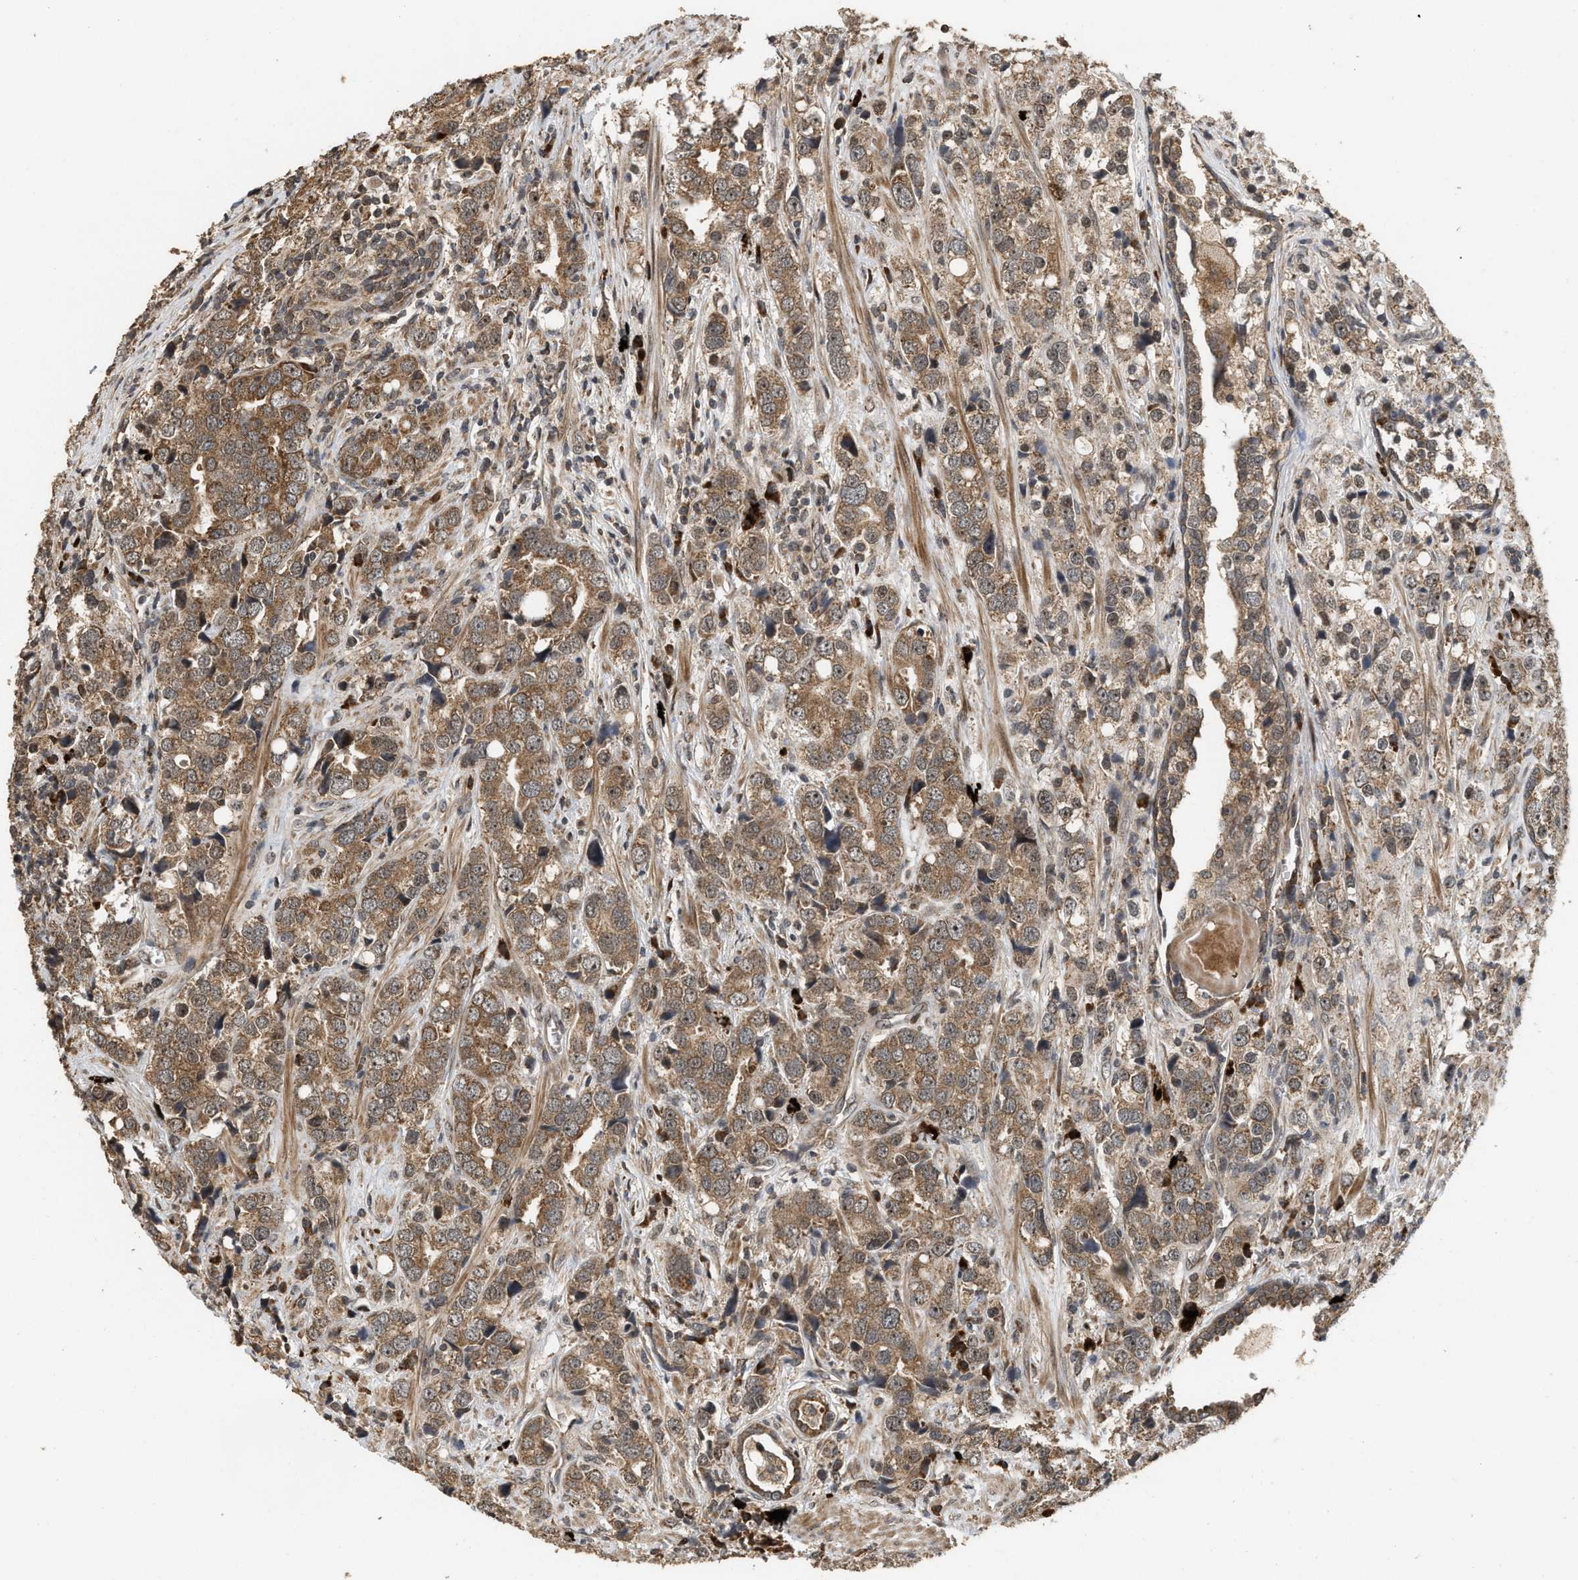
{"staining": {"intensity": "moderate", "quantity": ">75%", "location": "cytoplasmic/membranous,nuclear"}, "tissue": "prostate cancer", "cell_type": "Tumor cells", "image_type": "cancer", "snomed": [{"axis": "morphology", "description": "Adenocarcinoma, High grade"}, {"axis": "topography", "description": "Prostate"}], "caption": "Immunohistochemistry (IHC) photomicrograph of neoplastic tissue: high-grade adenocarcinoma (prostate) stained using immunohistochemistry (IHC) displays medium levels of moderate protein expression localized specifically in the cytoplasmic/membranous and nuclear of tumor cells, appearing as a cytoplasmic/membranous and nuclear brown color.", "gene": "ELP2", "patient": {"sex": "male", "age": 71}}